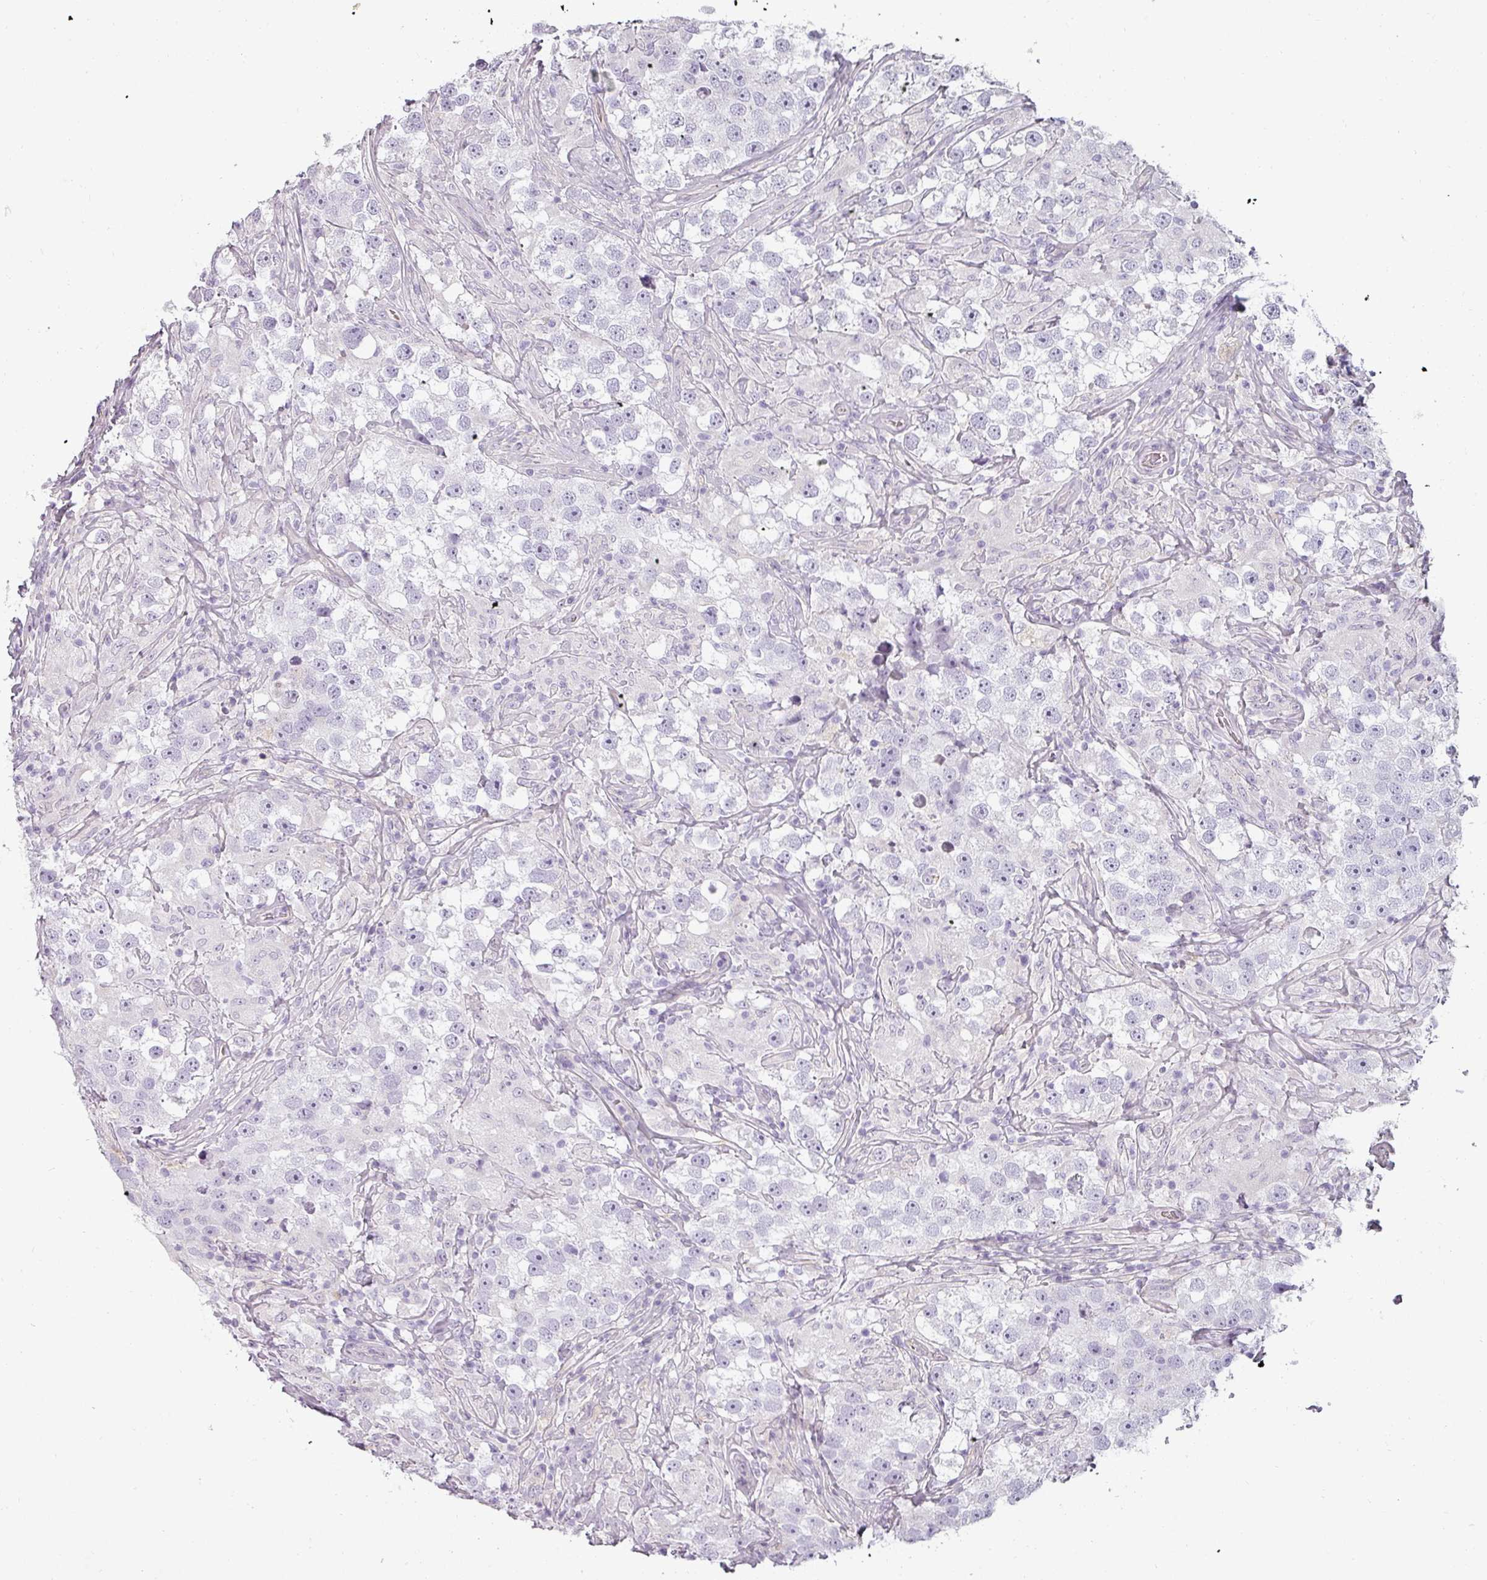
{"staining": {"intensity": "negative", "quantity": "none", "location": "none"}, "tissue": "testis cancer", "cell_type": "Tumor cells", "image_type": "cancer", "snomed": [{"axis": "morphology", "description": "Seminoma, NOS"}, {"axis": "topography", "description": "Testis"}], "caption": "Immunohistochemistry (IHC) of seminoma (testis) exhibits no expression in tumor cells. Nuclei are stained in blue.", "gene": "ASB1", "patient": {"sex": "male", "age": 46}}